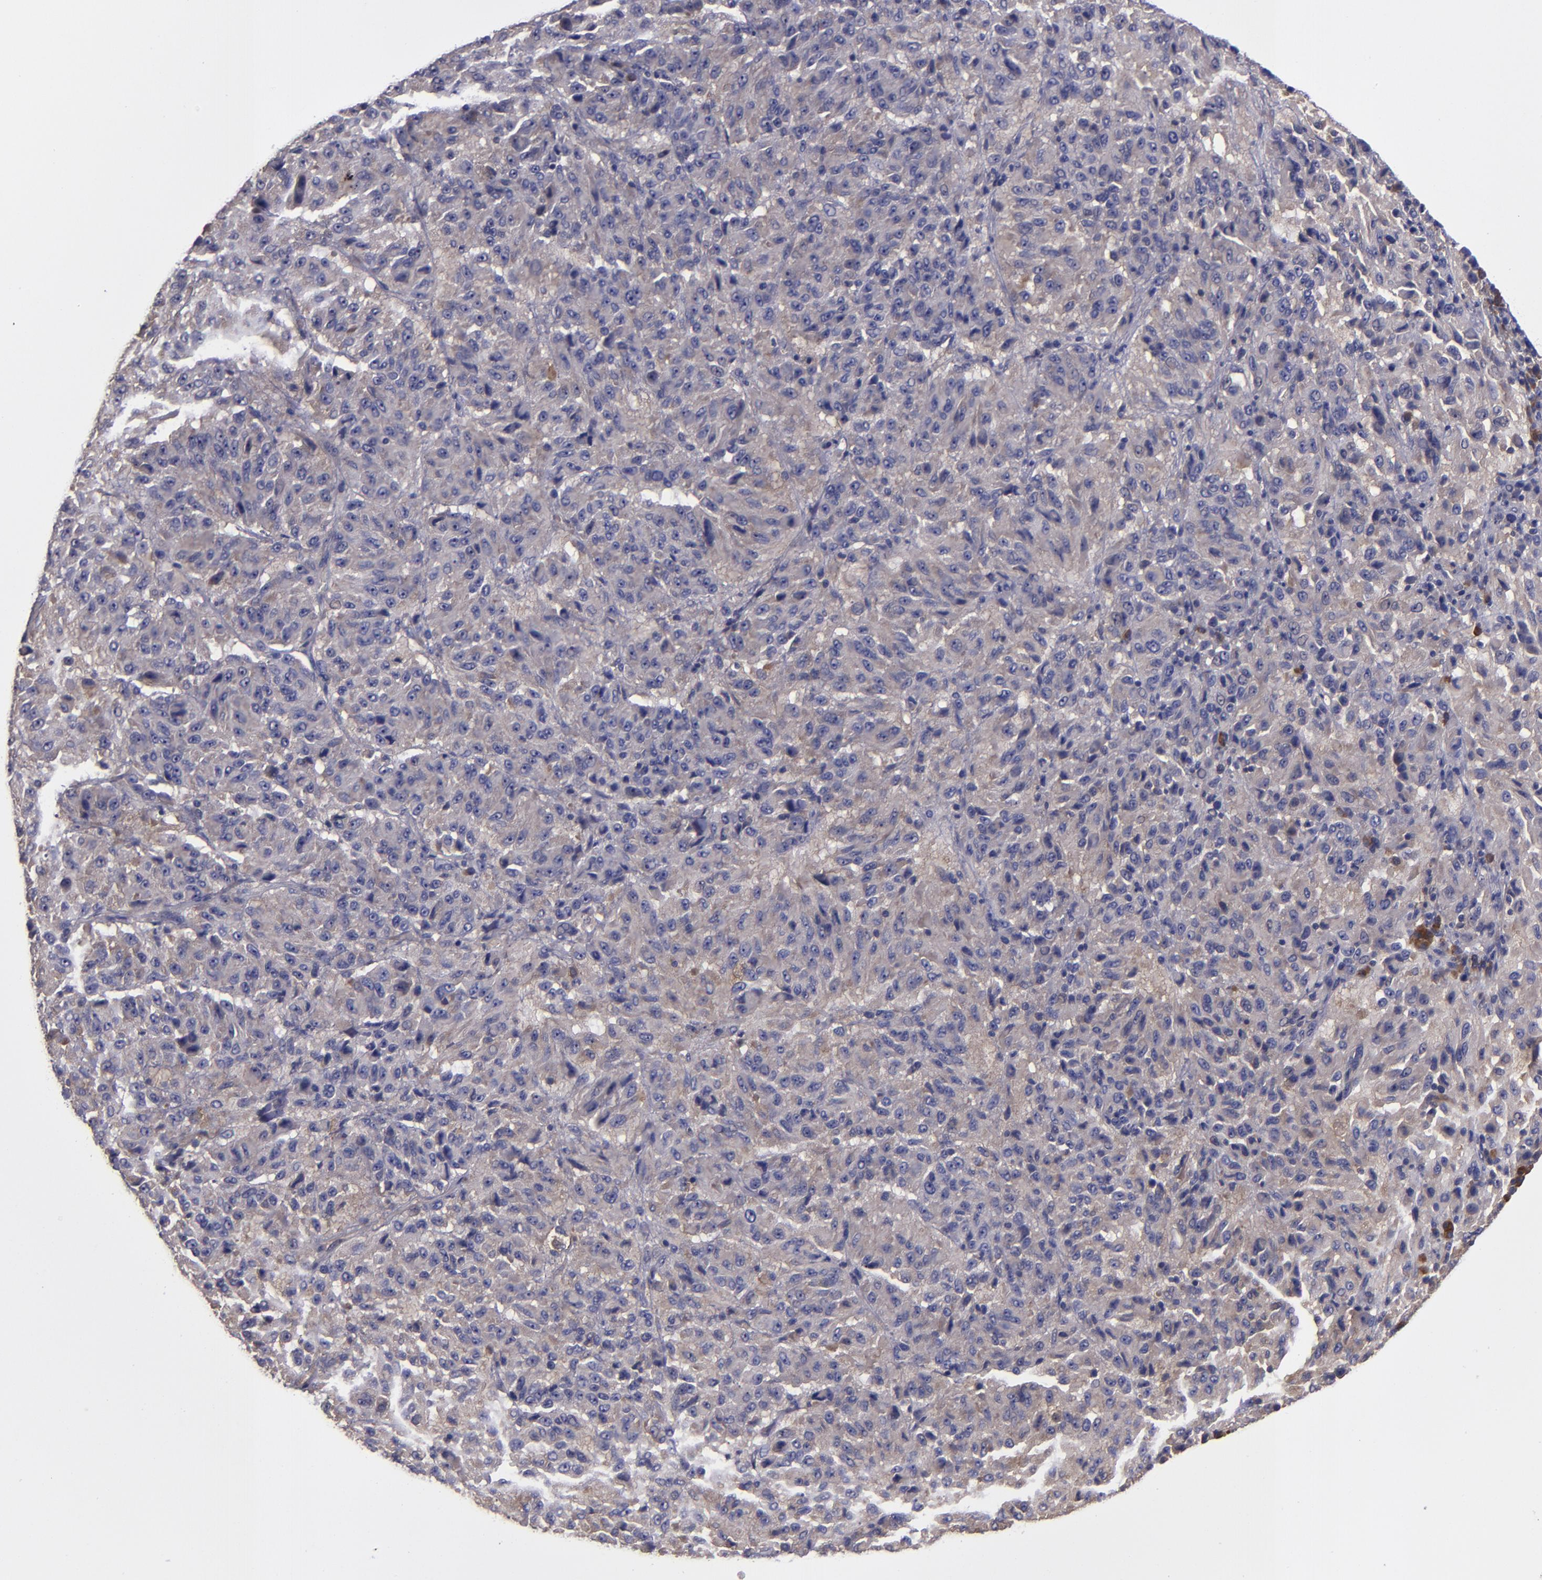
{"staining": {"intensity": "weak", "quantity": "<25%", "location": "cytoplasmic/membranous"}, "tissue": "melanoma", "cell_type": "Tumor cells", "image_type": "cancer", "snomed": [{"axis": "morphology", "description": "Malignant melanoma, Metastatic site"}, {"axis": "topography", "description": "Lung"}], "caption": "Melanoma stained for a protein using immunohistochemistry reveals no staining tumor cells.", "gene": "CARS1", "patient": {"sex": "male", "age": 64}}